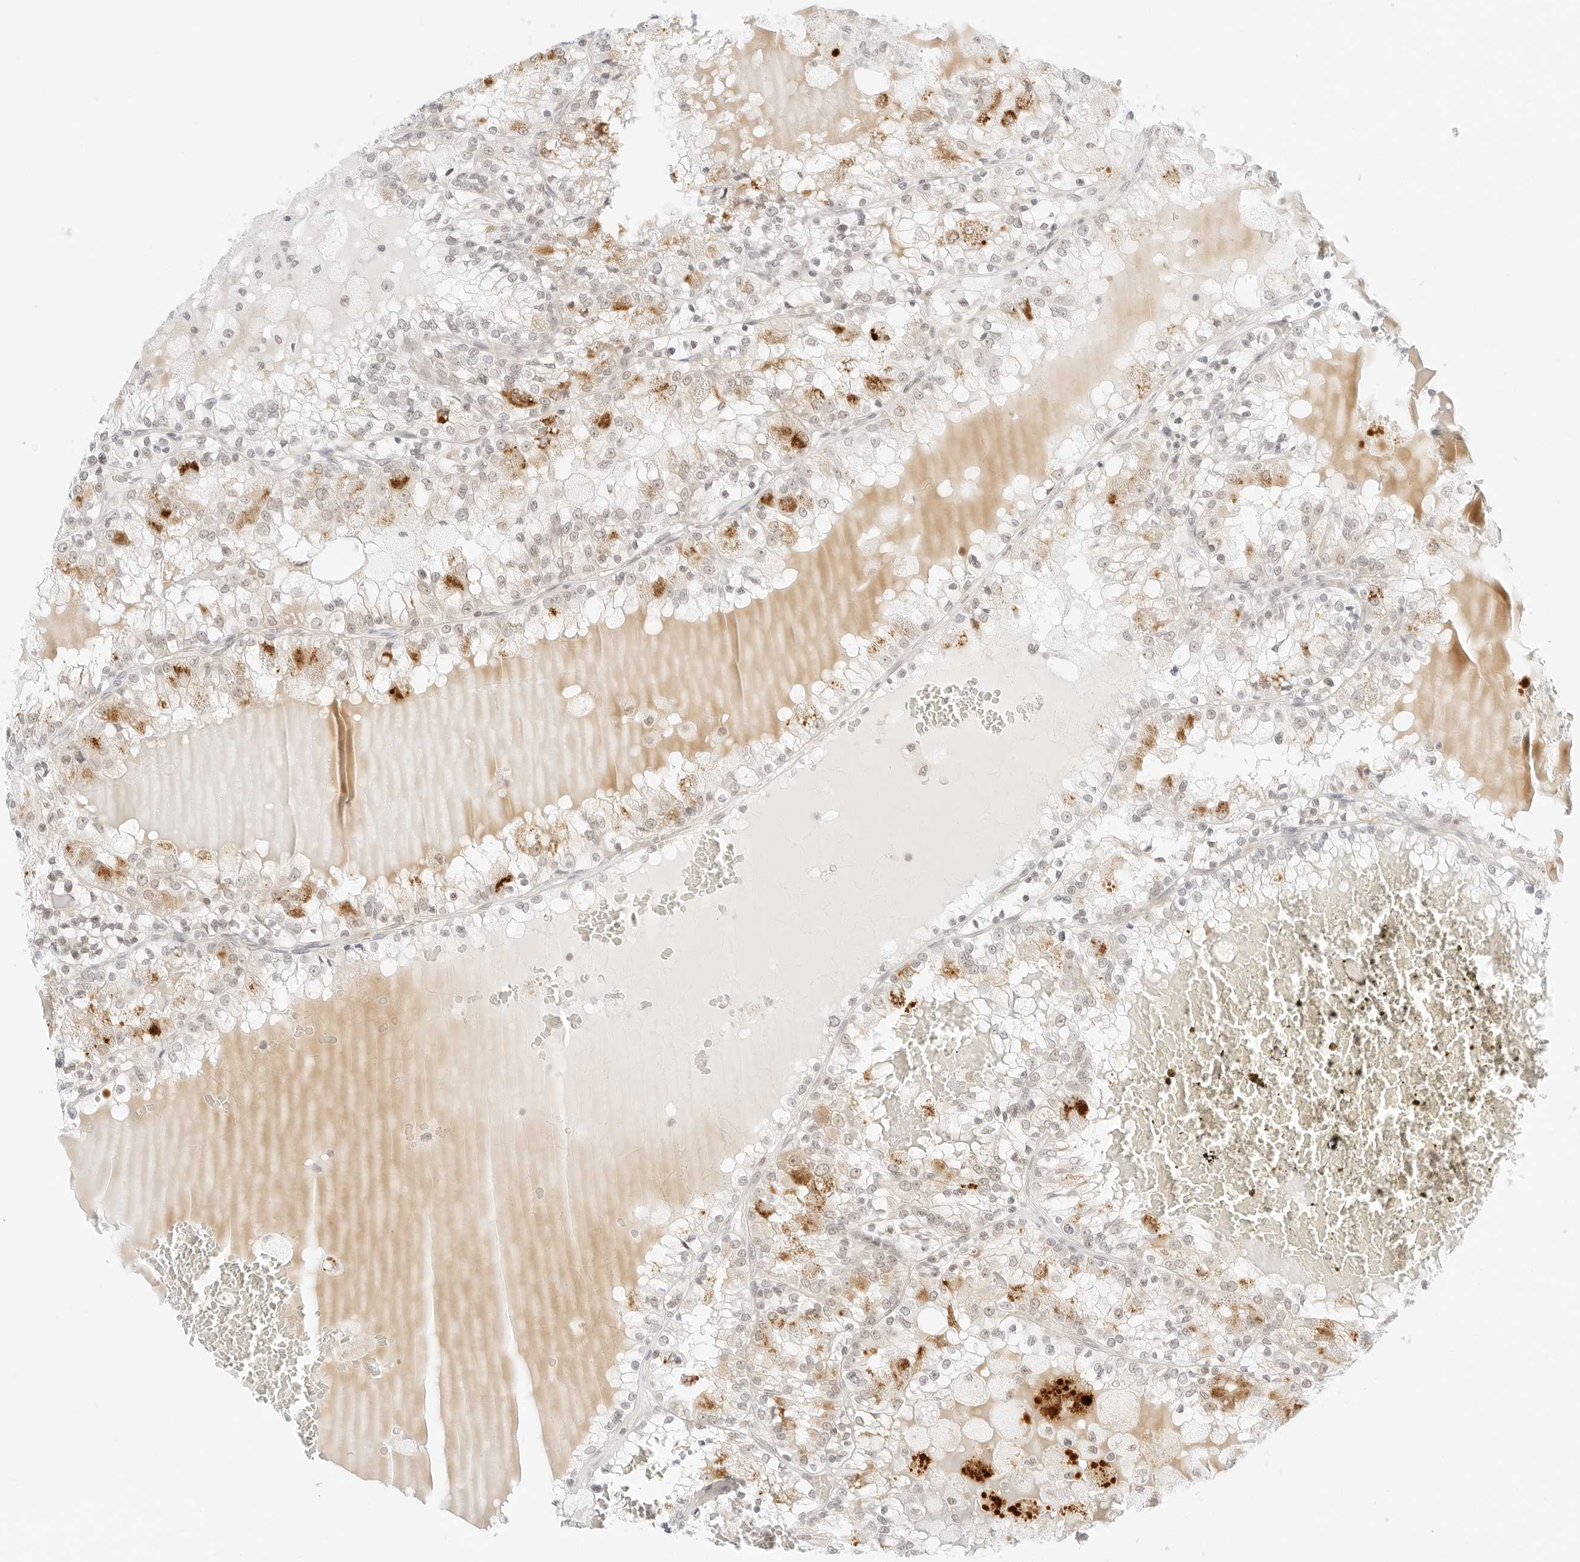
{"staining": {"intensity": "negative", "quantity": "none", "location": "none"}, "tissue": "renal cancer", "cell_type": "Tumor cells", "image_type": "cancer", "snomed": [{"axis": "morphology", "description": "Adenocarcinoma, NOS"}, {"axis": "topography", "description": "Kidney"}], "caption": "The micrograph shows no significant positivity in tumor cells of renal cancer.", "gene": "POLR3C", "patient": {"sex": "female", "age": 56}}